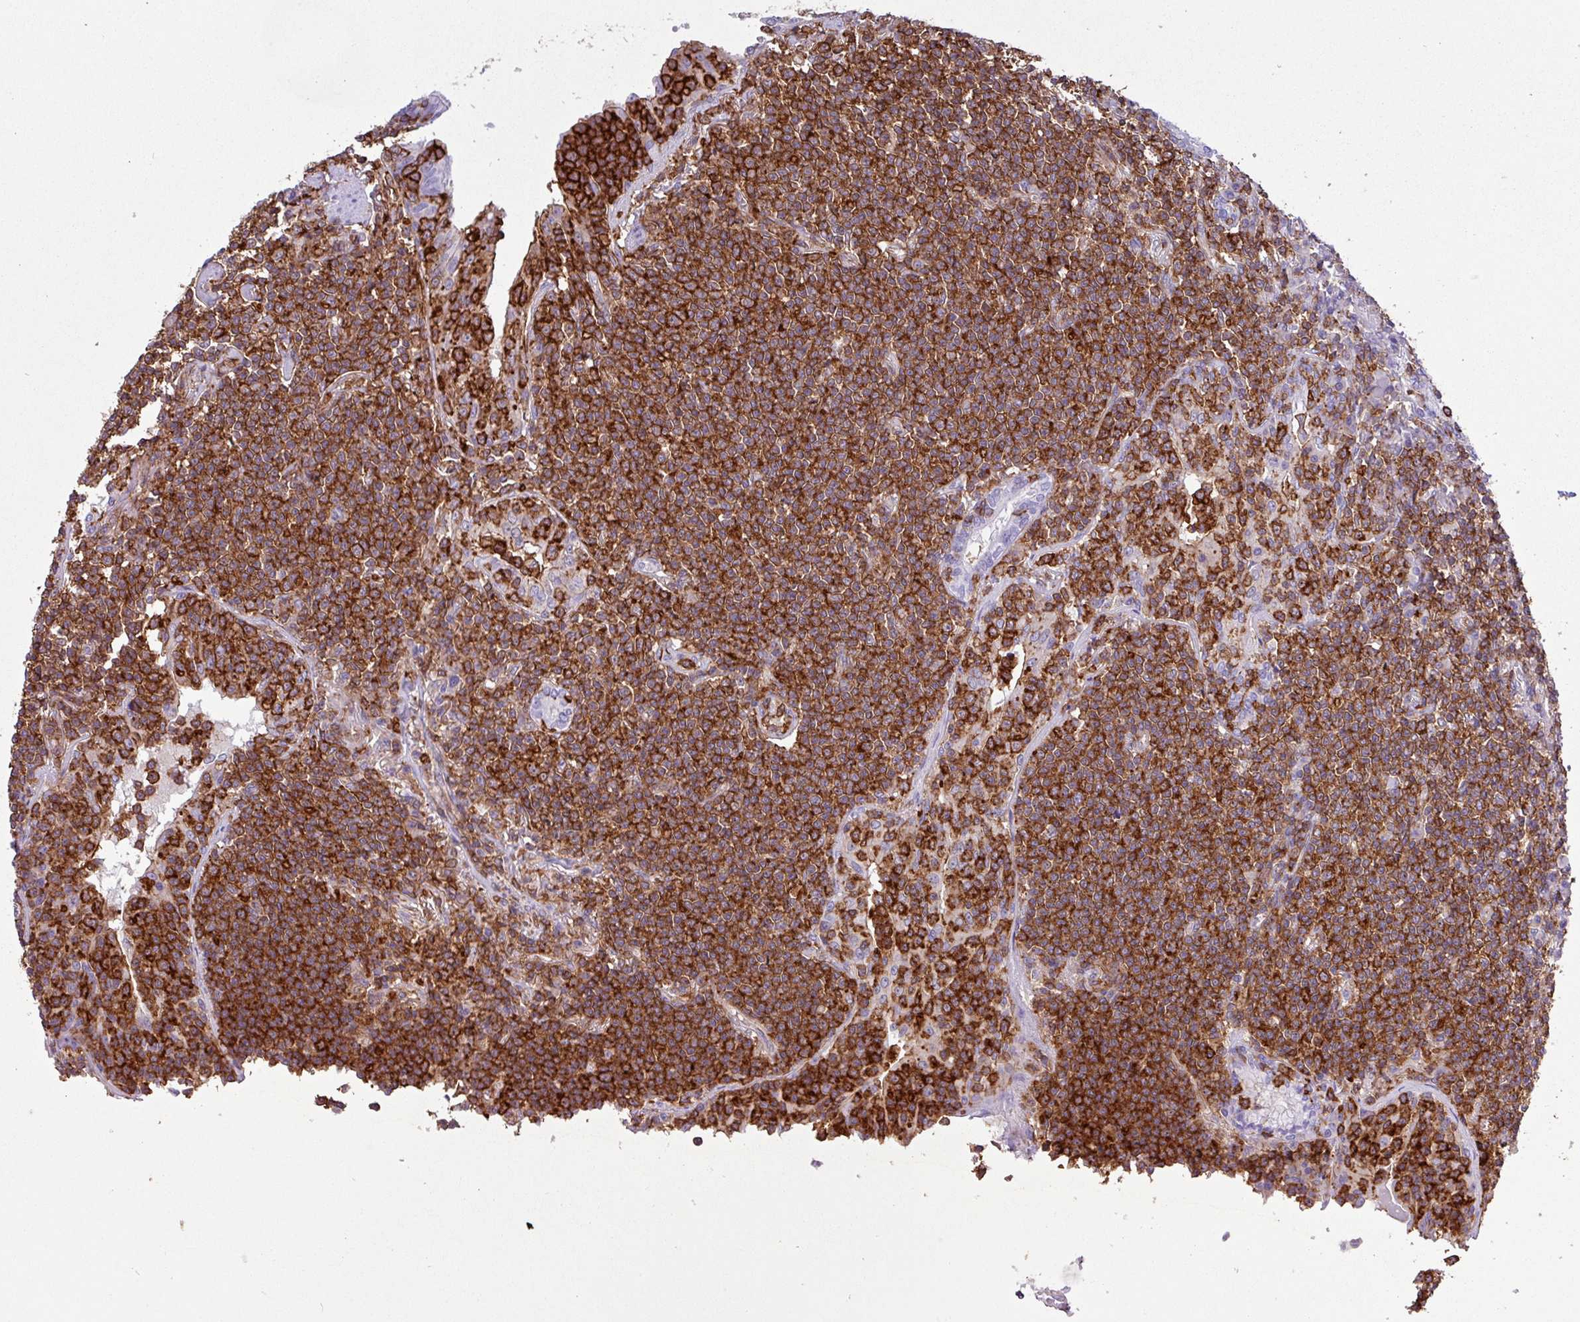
{"staining": {"intensity": "strong", "quantity": ">75%", "location": "cytoplasmic/membranous"}, "tissue": "lymphoma", "cell_type": "Tumor cells", "image_type": "cancer", "snomed": [{"axis": "morphology", "description": "Malignant lymphoma, non-Hodgkin's type, Low grade"}, {"axis": "topography", "description": "Lung"}], "caption": "Protein staining demonstrates strong cytoplasmic/membranous staining in approximately >75% of tumor cells in lymphoma. Using DAB (3,3'-diaminobenzidine) (brown) and hematoxylin (blue) stains, captured at high magnification using brightfield microscopy.", "gene": "PPP1R18", "patient": {"sex": "female", "age": 71}}